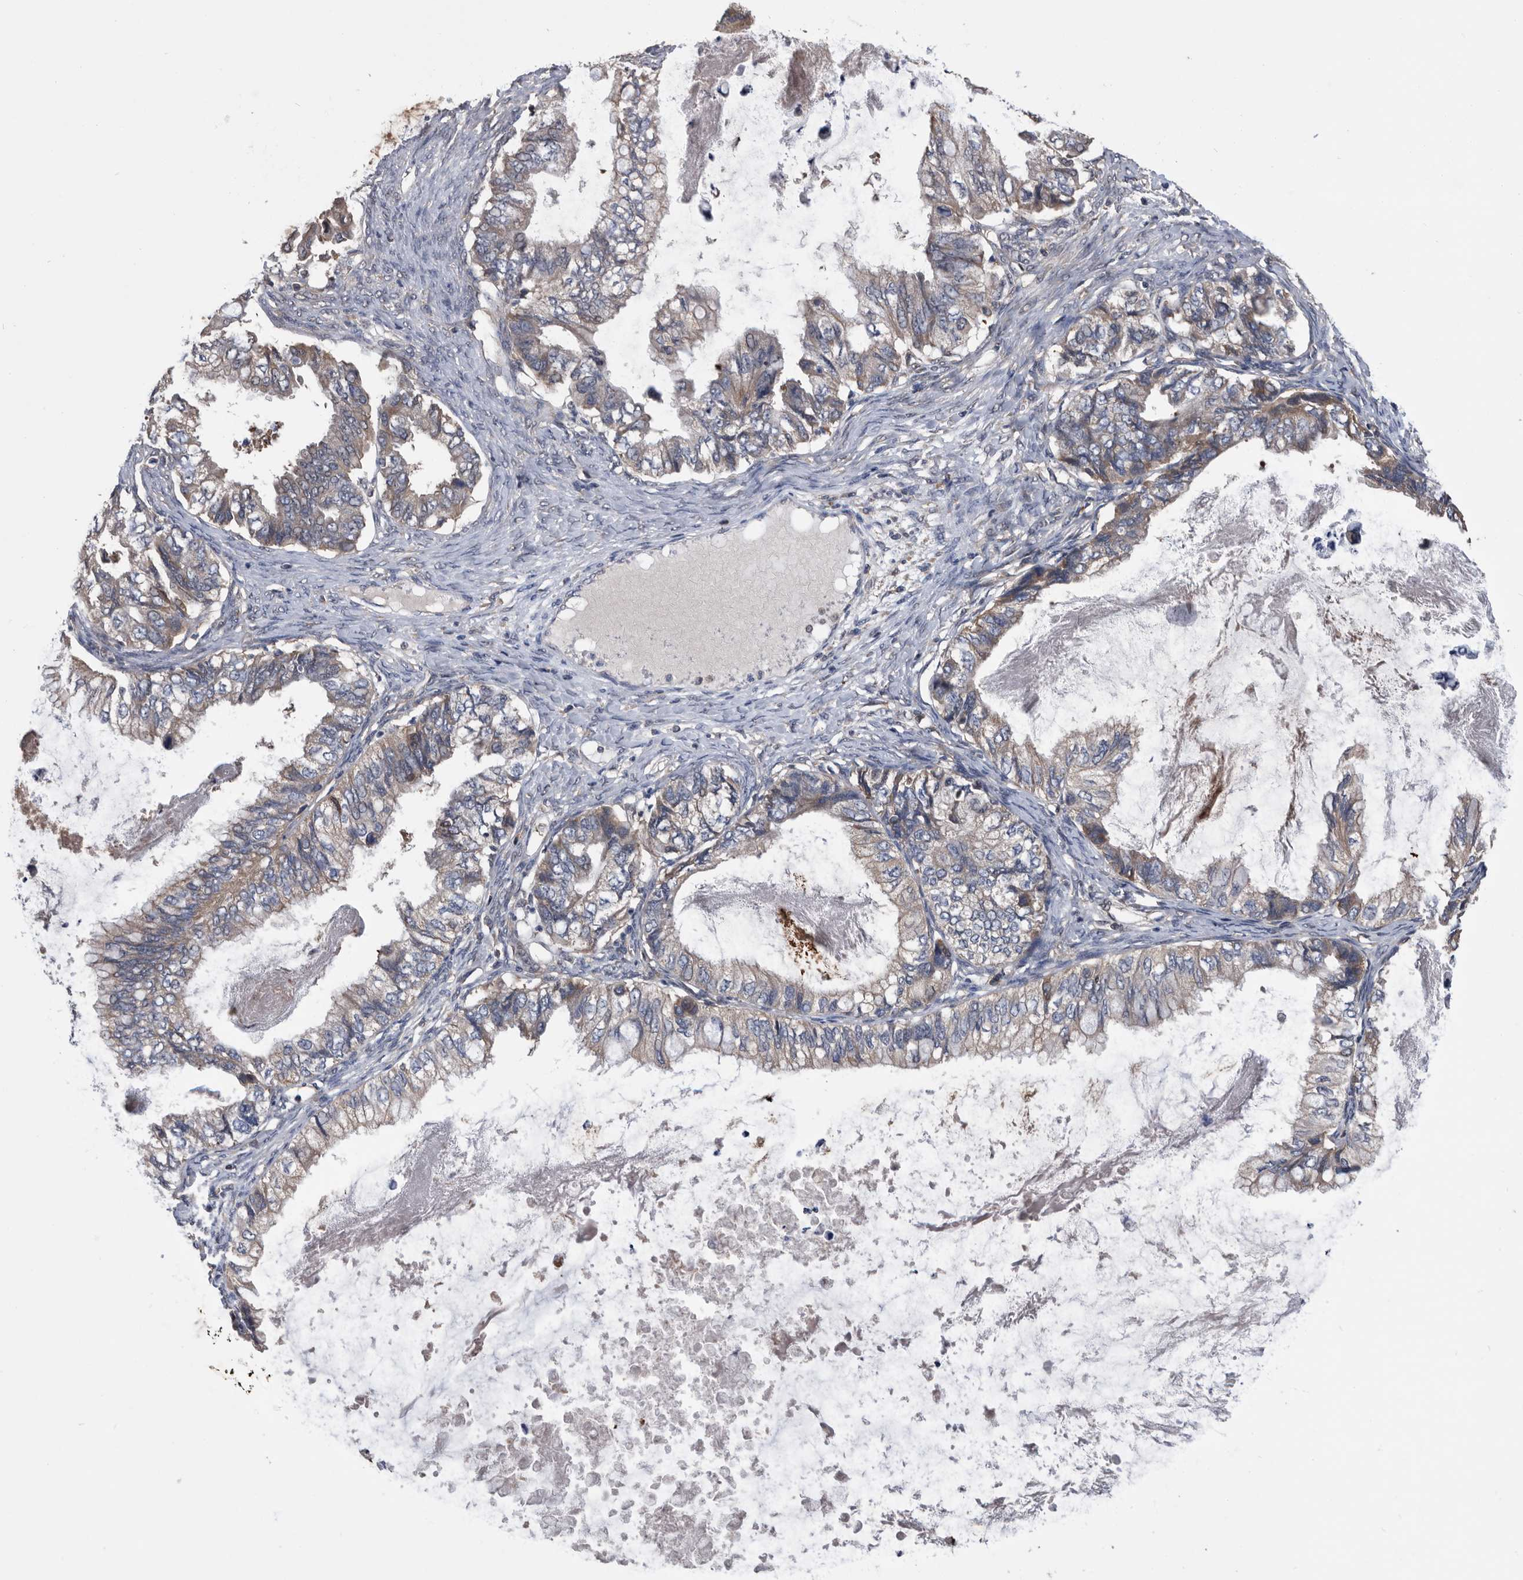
{"staining": {"intensity": "weak", "quantity": "25%-75%", "location": "cytoplasmic/membranous"}, "tissue": "ovarian cancer", "cell_type": "Tumor cells", "image_type": "cancer", "snomed": [{"axis": "morphology", "description": "Cystadenocarcinoma, mucinous, NOS"}, {"axis": "topography", "description": "Ovary"}], "caption": "Human ovarian mucinous cystadenocarcinoma stained with a protein marker reveals weak staining in tumor cells.", "gene": "NRBP1", "patient": {"sex": "female", "age": 80}}